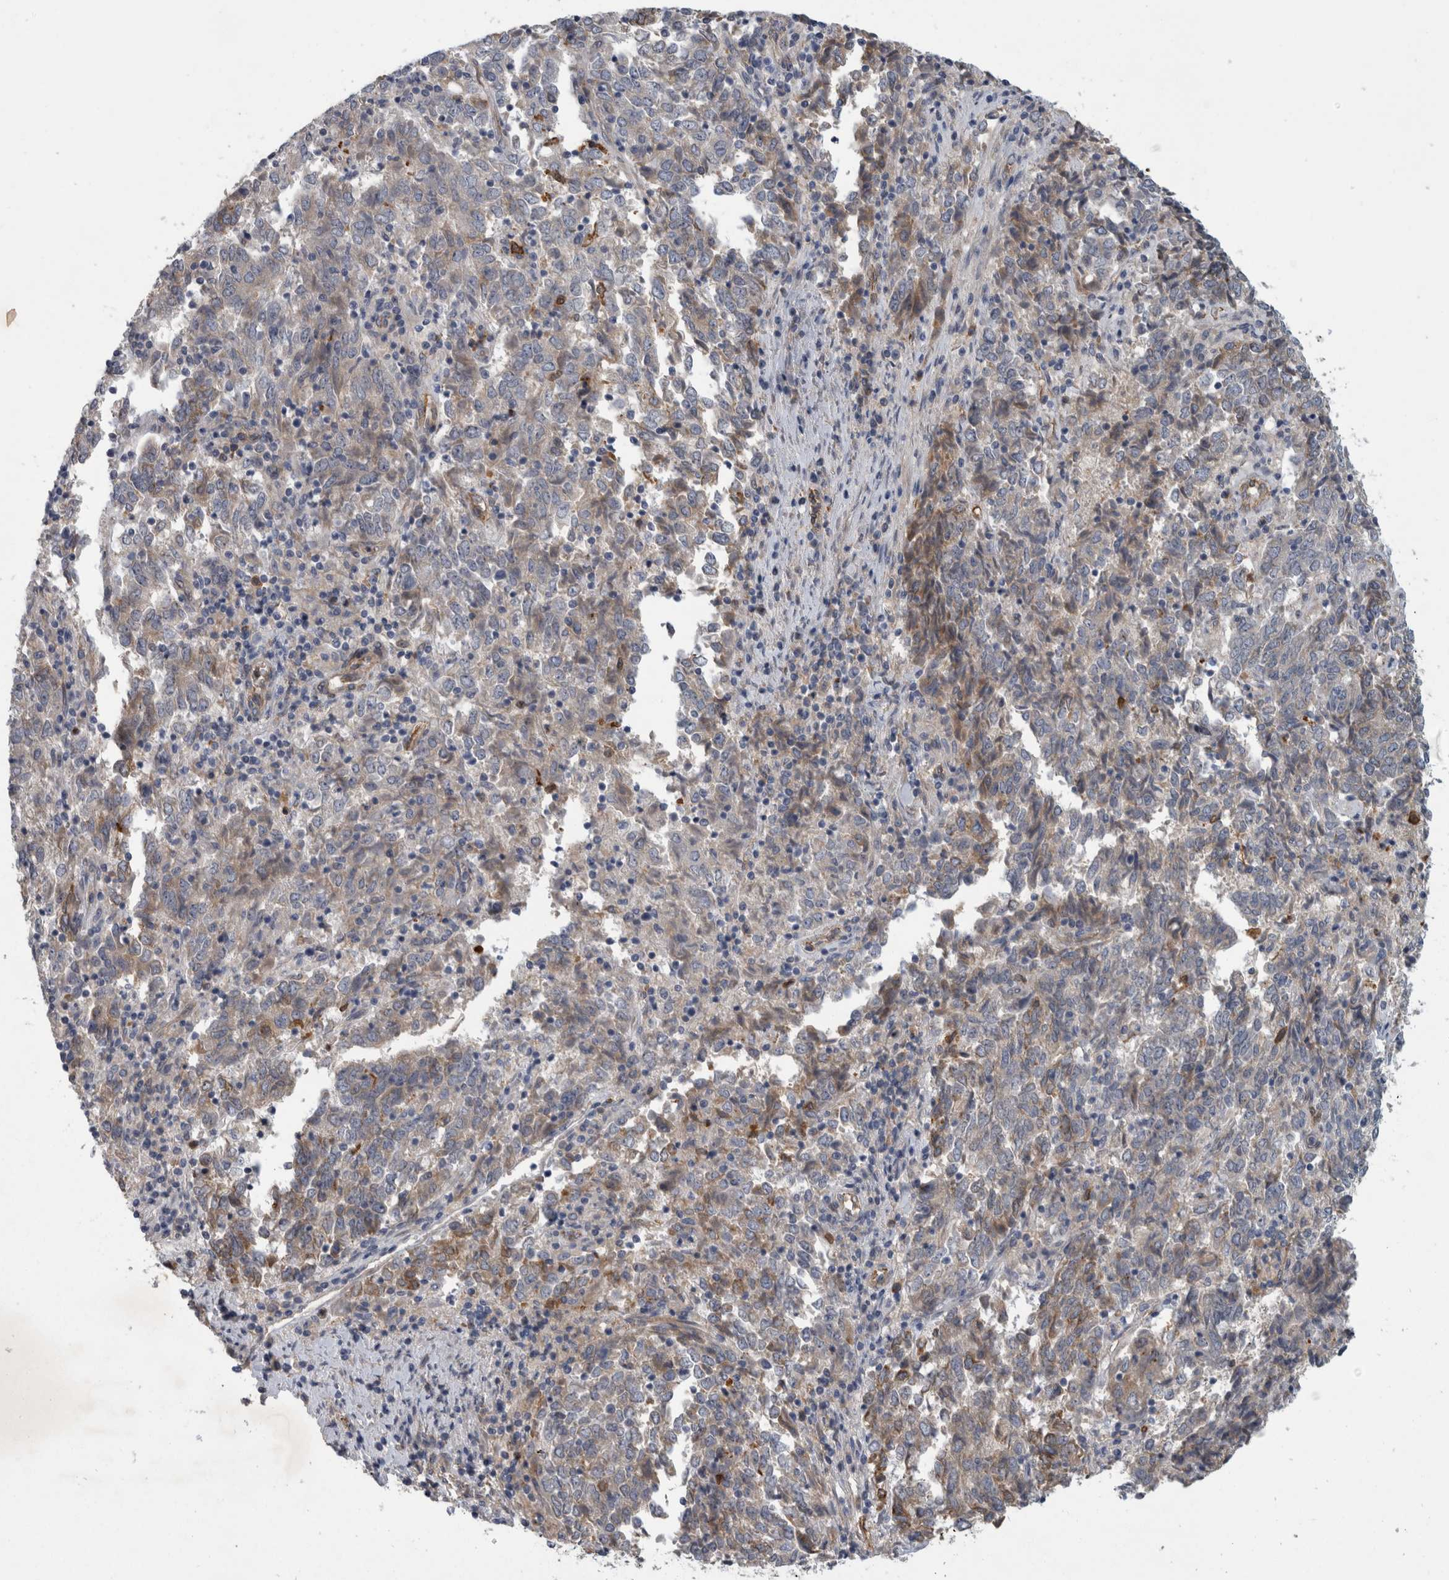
{"staining": {"intensity": "weak", "quantity": "<25%", "location": "cytoplasmic/membranous"}, "tissue": "endometrial cancer", "cell_type": "Tumor cells", "image_type": "cancer", "snomed": [{"axis": "morphology", "description": "Adenocarcinoma, NOS"}, {"axis": "topography", "description": "Endometrium"}], "caption": "Immunohistochemistry (IHC) of endometrial cancer (adenocarcinoma) demonstrates no positivity in tumor cells.", "gene": "ANKFY1", "patient": {"sex": "female", "age": 80}}